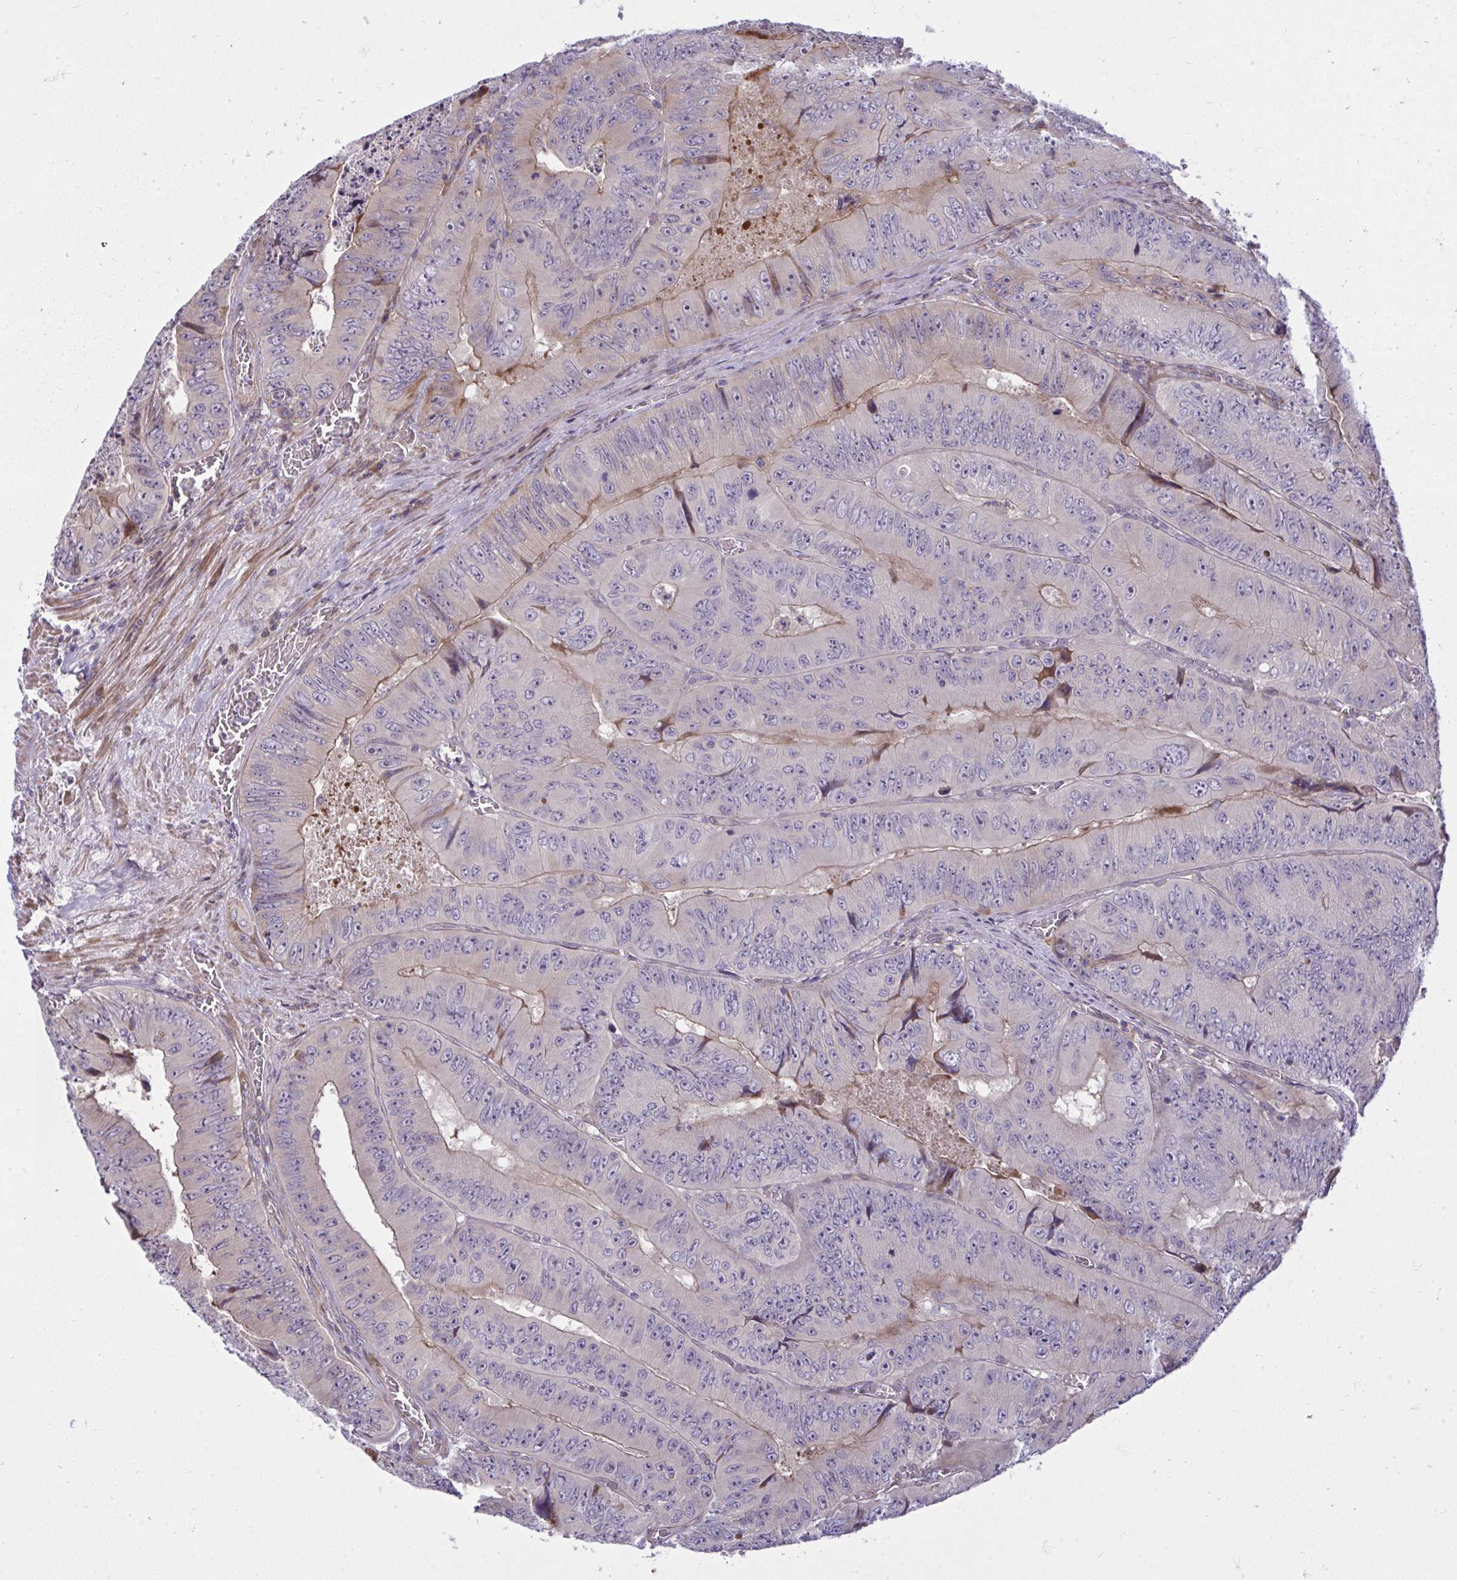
{"staining": {"intensity": "weak", "quantity": "25%-75%", "location": "cytoplasmic/membranous"}, "tissue": "colorectal cancer", "cell_type": "Tumor cells", "image_type": "cancer", "snomed": [{"axis": "morphology", "description": "Adenocarcinoma, NOS"}, {"axis": "topography", "description": "Colon"}], "caption": "Colorectal adenocarcinoma was stained to show a protein in brown. There is low levels of weak cytoplasmic/membranous positivity in approximately 25%-75% of tumor cells.", "gene": "ZSCAN9", "patient": {"sex": "female", "age": 84}}